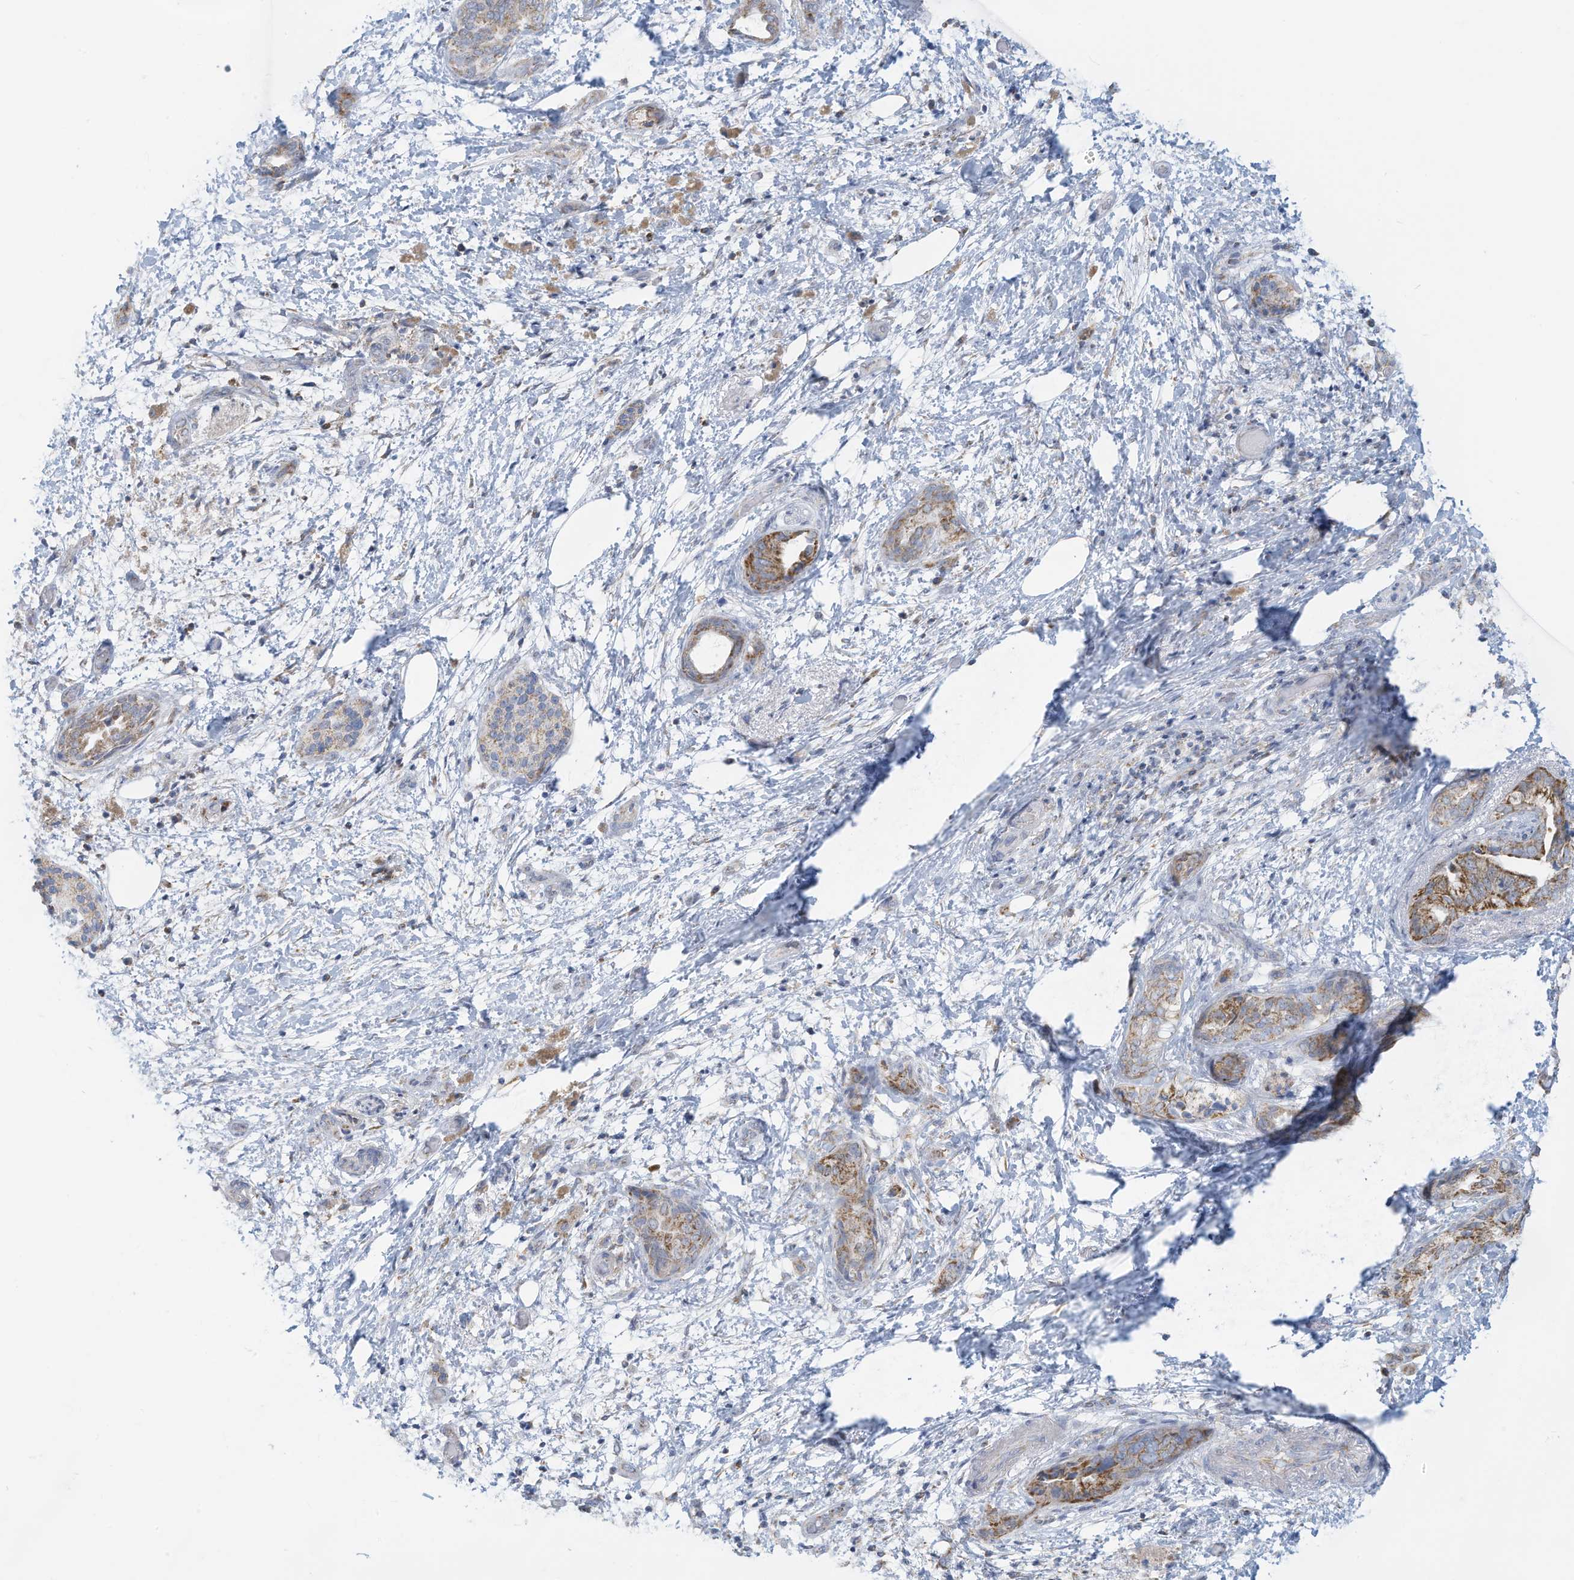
{"staining": {"intensity": "moderate", "quantity": "25%-75%", "location": "cytoplasmic/membranous"}, "tissue": "pancreatic cancer", "cell_type": "Tumor cells", "image_type": "cancer", "snomed": [{"axis": "morphology", "description": "Normal tissue, NOS"}, {"axis": "morphology", "description": "Adenocarcinoma, NOS"}, {"axis": "topography", "description": "Pancreas"}, {"axis": "topography", "description": "Peripheral nerve tissue"}], "caption": "Human pancreatic adenocarcinoma stained for a protein (brown) displays moderate cytoplasmic/membranous positive expression in approximately 25%-75% of tumor cells.", "gene": "NLN", "patient": {"sex": "female", "age": 63}}